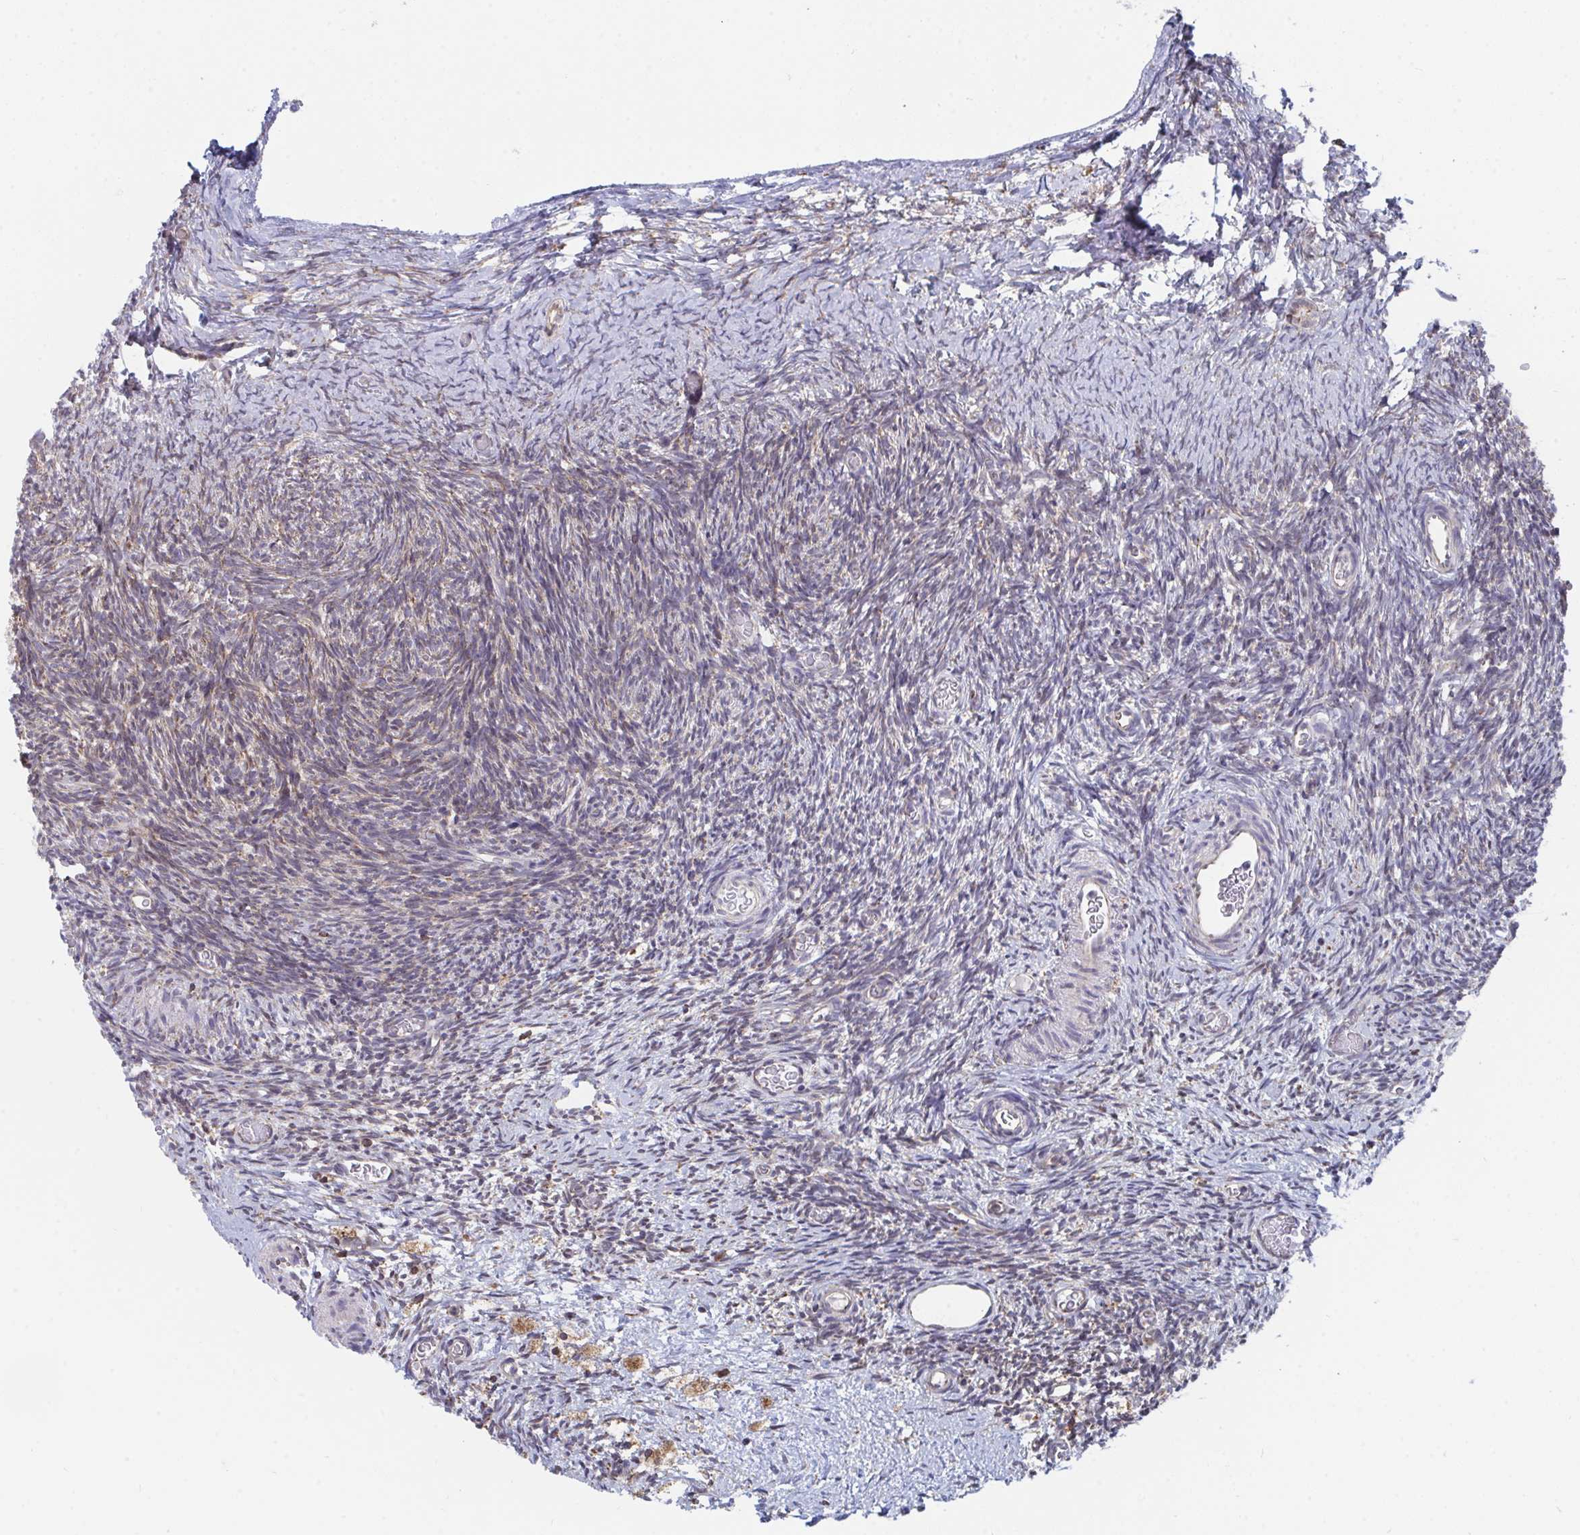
{"staining": {"intensity": "negative", "quantity": "none", "location": "none"}, "tissue": "ovary", "cell_type": "Ovarian stroma cells", "image_type": "normal", "snomed": [{"axis": "morphology", "description": "Normal tissue, NOS"}, {"axis": "topography", "description": "Ovary"}], "caption": "The photomicrograph displays no staining of ovarian stroma cells in normal ovary.", "gene": "ELAVL1", "patient": {"sex": "female", "age": 39}}